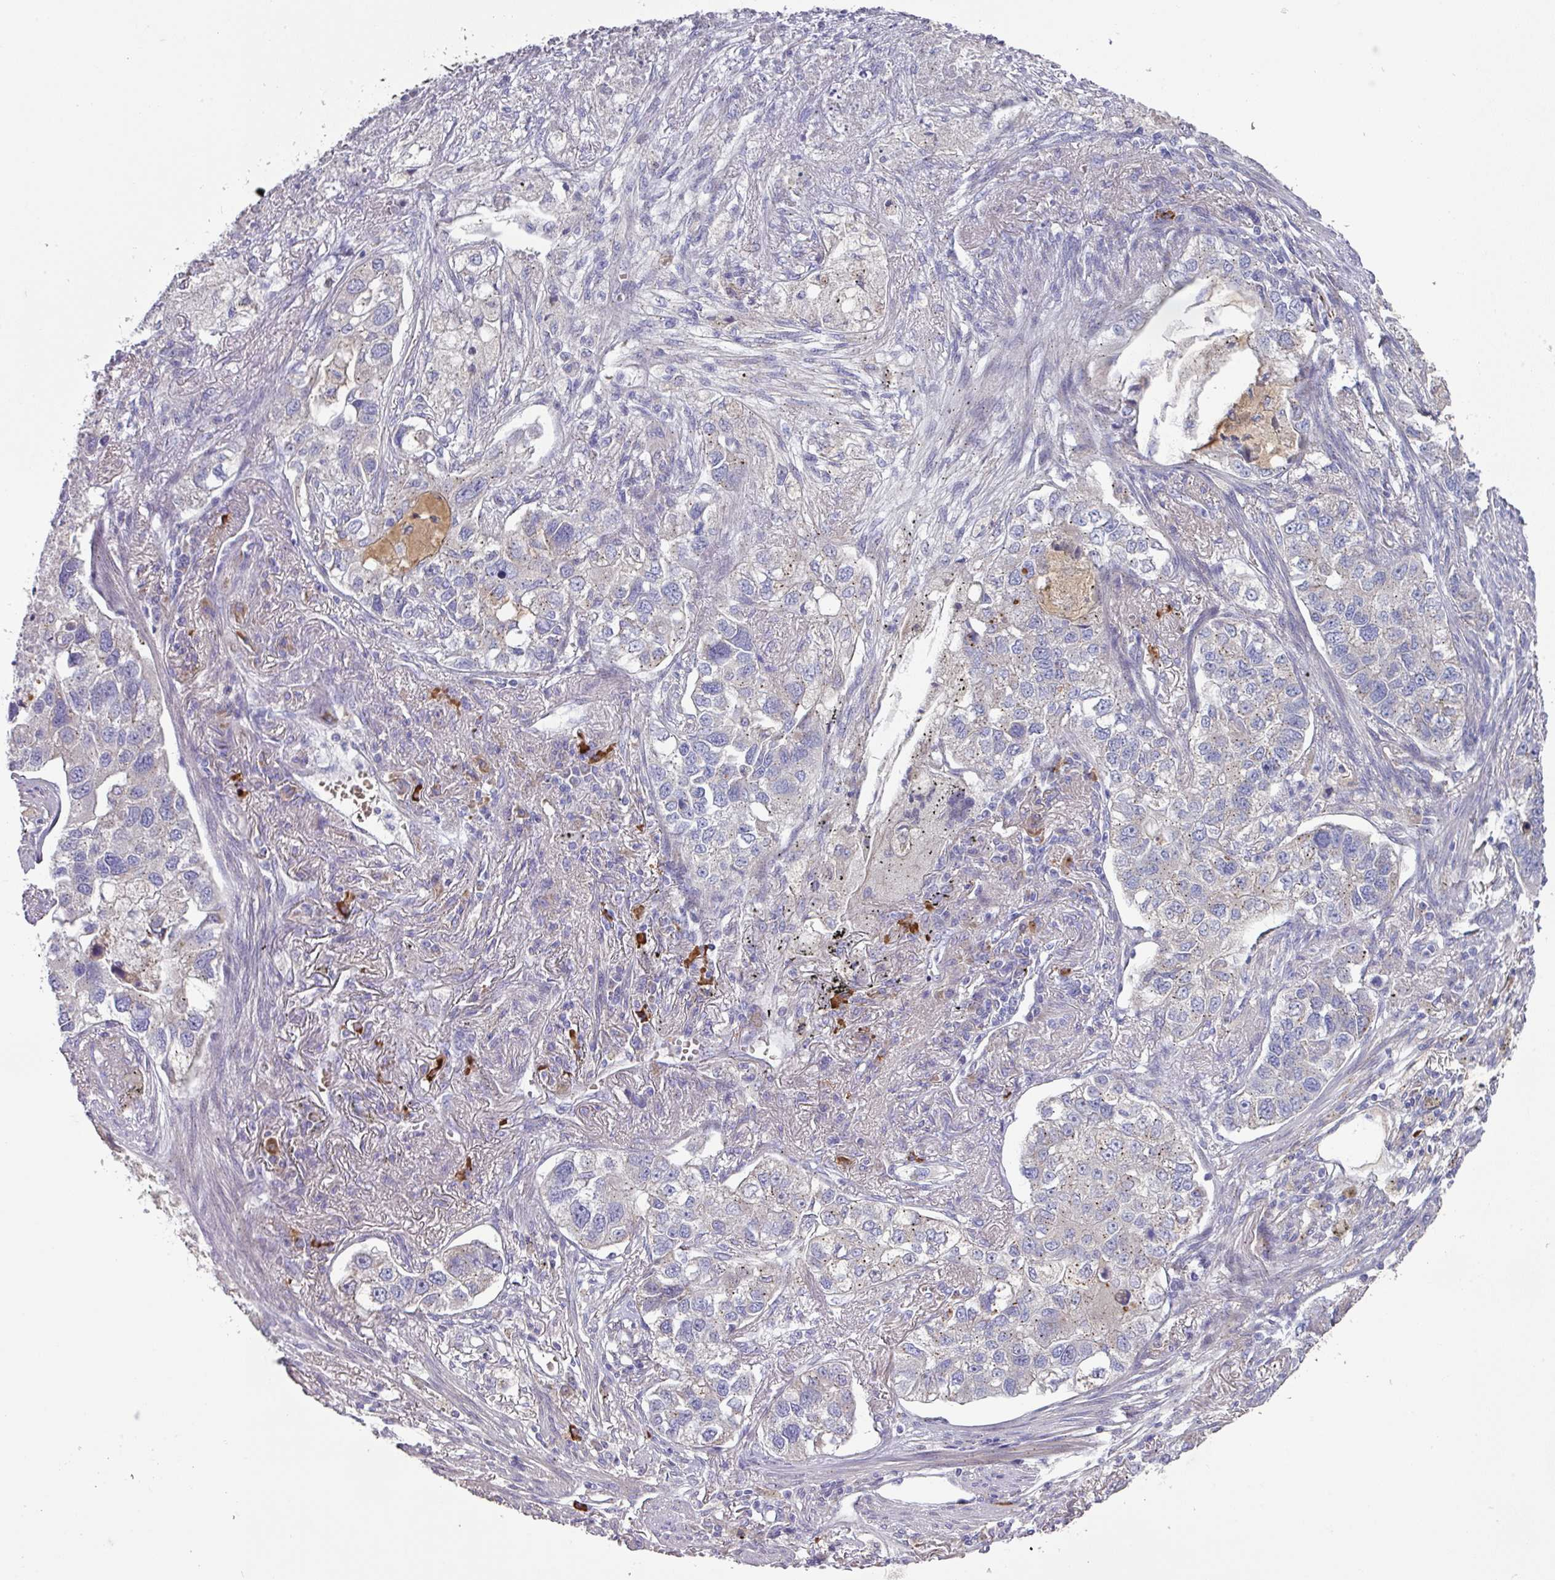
{"staining": {"intensity": "negative", "quantity": "none", "location": "none"}, "tissue": "lung cancer", "cell_type": "Tumor cells", "image_type": "cancer", "snomed": [{"axis": "morphology", "description": "Adenocarcinoma, NOS"}, {"axis": "topography", "description": "Lung"}], "caption": "Immunohistochemistry histopathology image of lung cancer stained for a protein (brown), which demonstrates no positivity in tumor cells. (Stains: DAB IHC with hematoxylin counter stain, Microscopy: brightfield microscopy at high magnification).", "gene": "IL4R", "patient": {"sex": "male", "age": 49}}